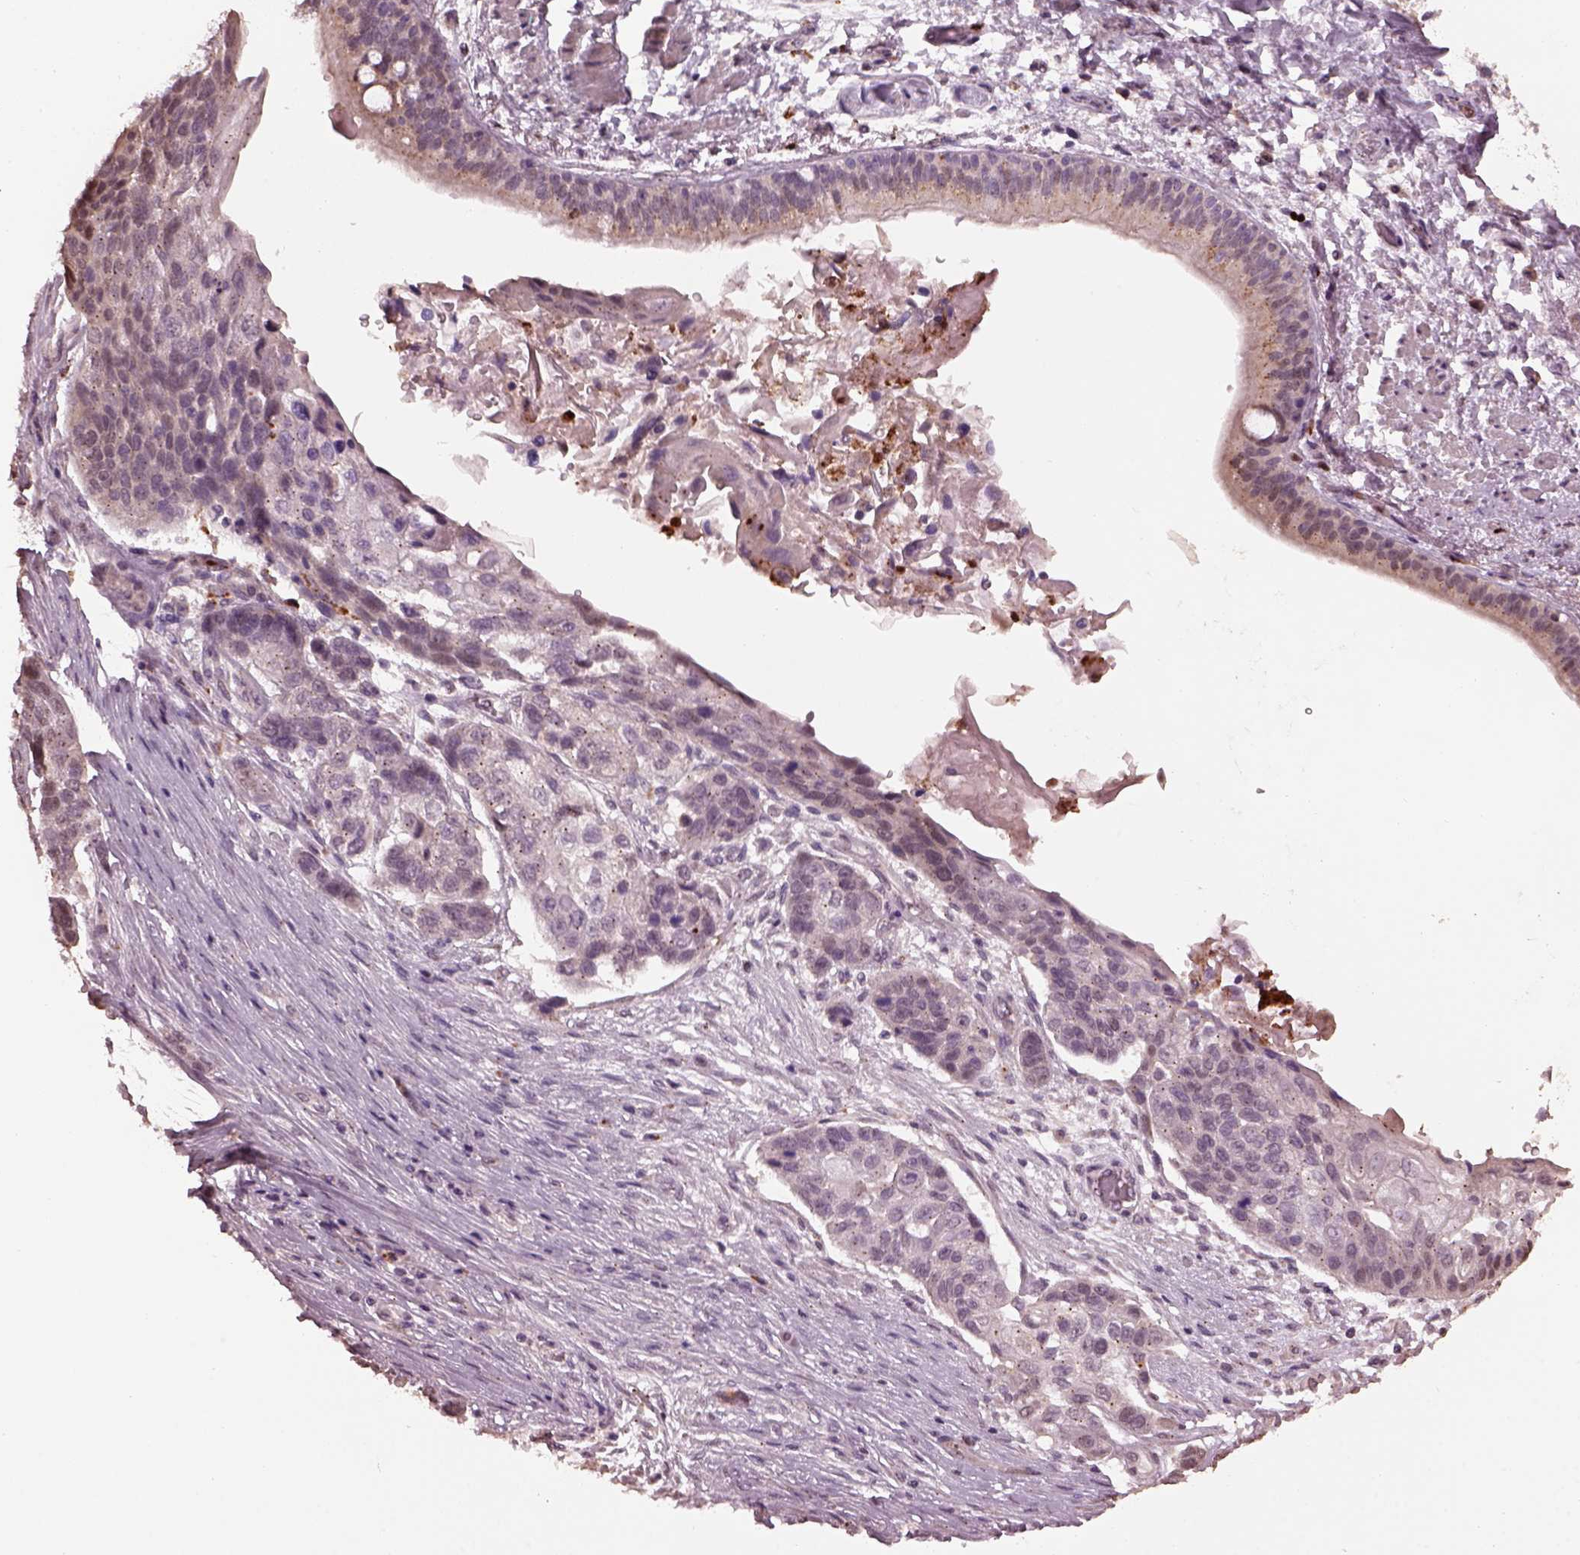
{"staining": {"intensity": "negative", "quantity": "none", "location": "none"}, "tissue": "lung cancer", "cell_type": "Tumor cells", "image_type": "cancer", "snomed": [{"axis": "morphology", "description": "Squamous cell carcinoma, NOS"}, {"axis": "topography", "description": "Lung"}], "caption": "Immunohistochemistry of lung cancer (squamous cell carcinoma) displays no expression in tumor cells.", "gene": "RUFY3", "patient": {"sex": "male", "age": 69}}